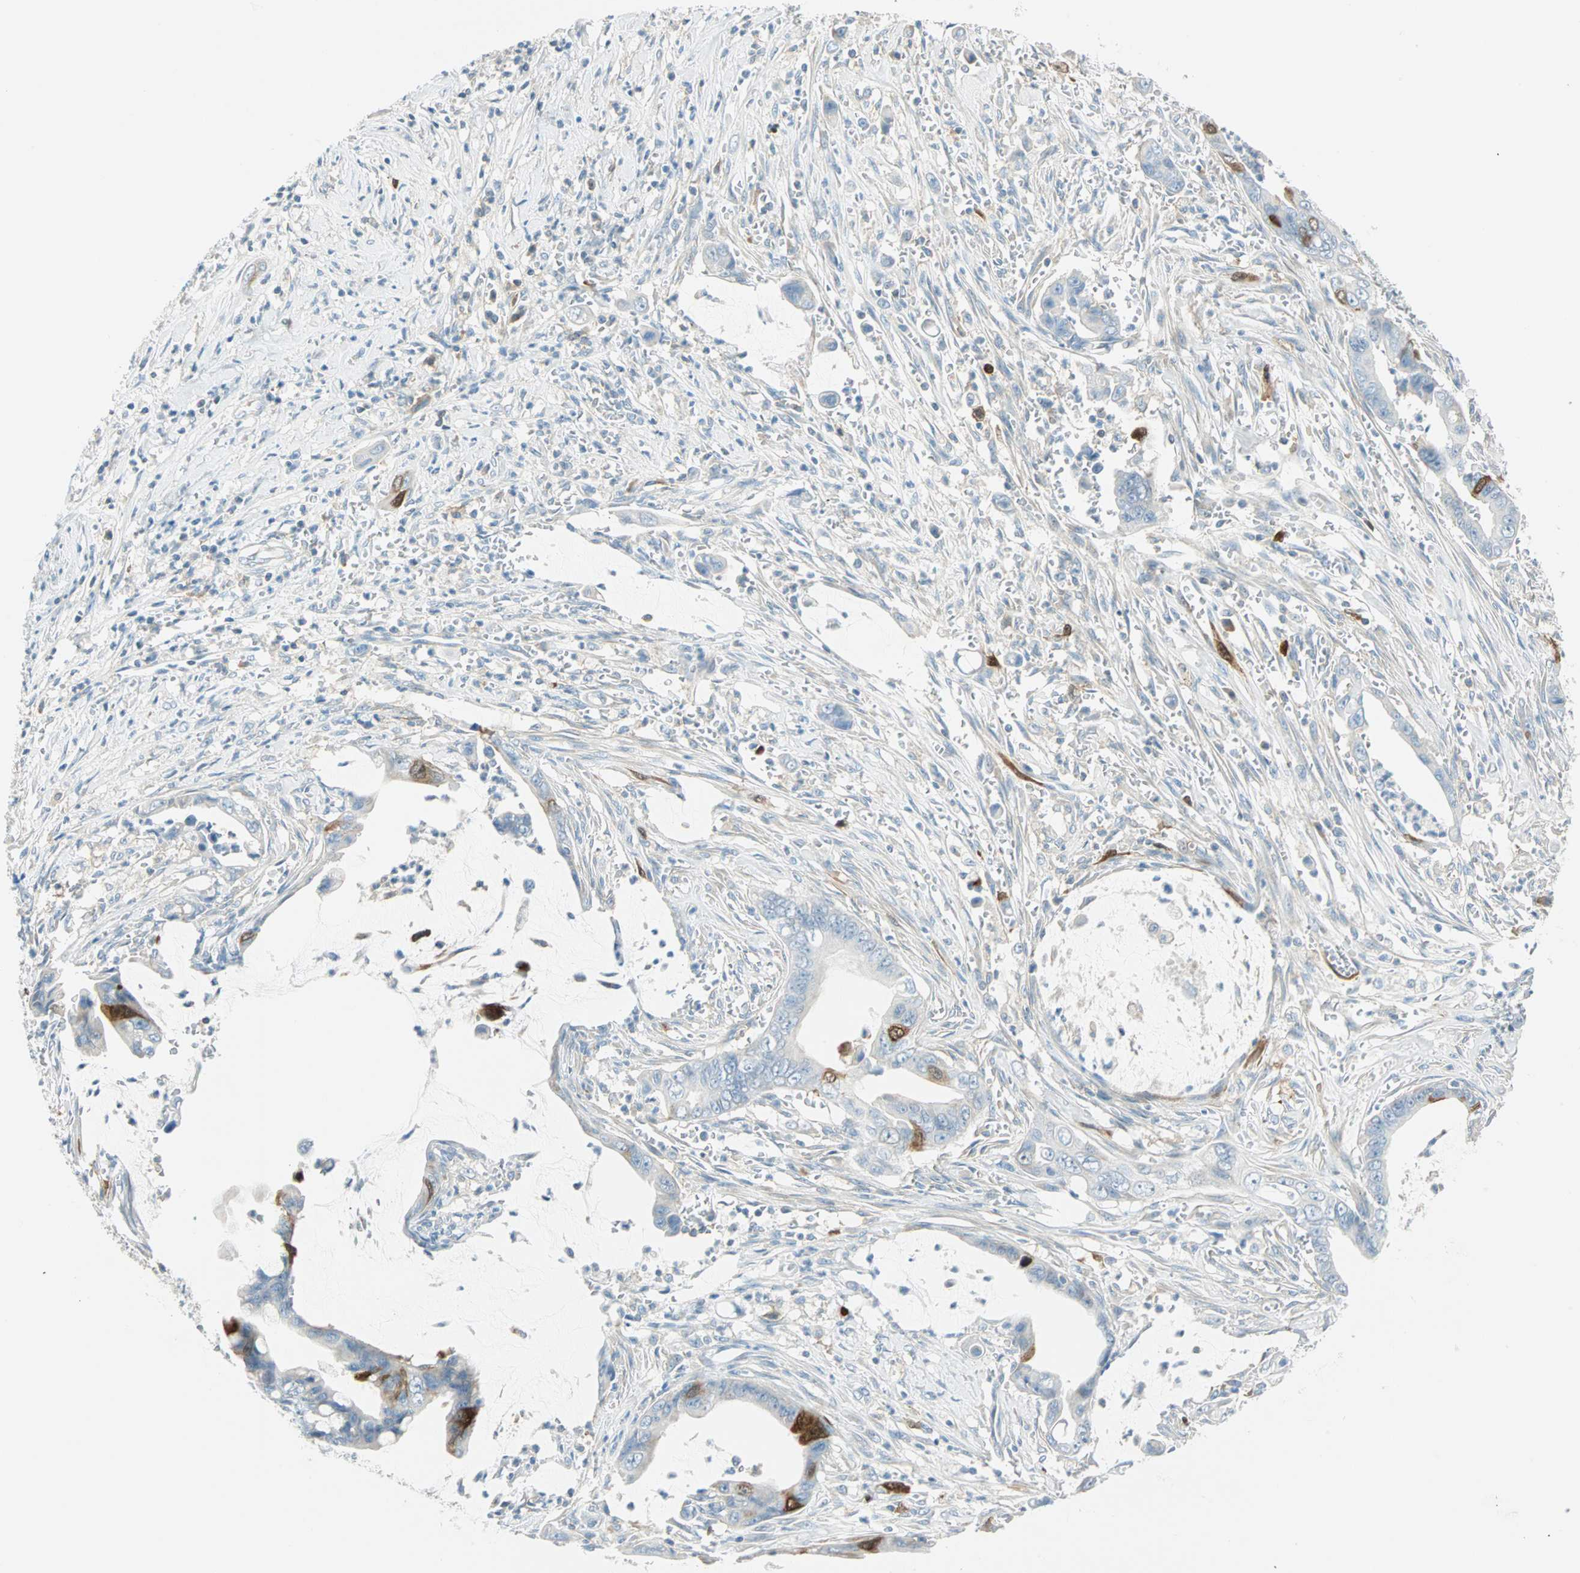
{"staining": {"intensity": "weak", "quantity": "<25%", "location": "cytoplasmic/membranous,nuclear"}, "tissue": "pancreatic cancer", "cell_type": "Tumor cells", "image_type": "cancer", "snomed": [{"axis": "morphology", "description": "Adenocarcinoma, NOS"}, {"axis": "topography", "description": "Pancreas"}], "caption": "Immunohistochemistry (IHC) photomicrograph of neoplastic tissue: adenocarcinoma (pancreatic) stained with DAB (3,3'-diaminobenzidine) reveals no significant protein positivity in tumor cells.", "gene": "PTTG1", "patient": {"sex": "male", "age": 59}}